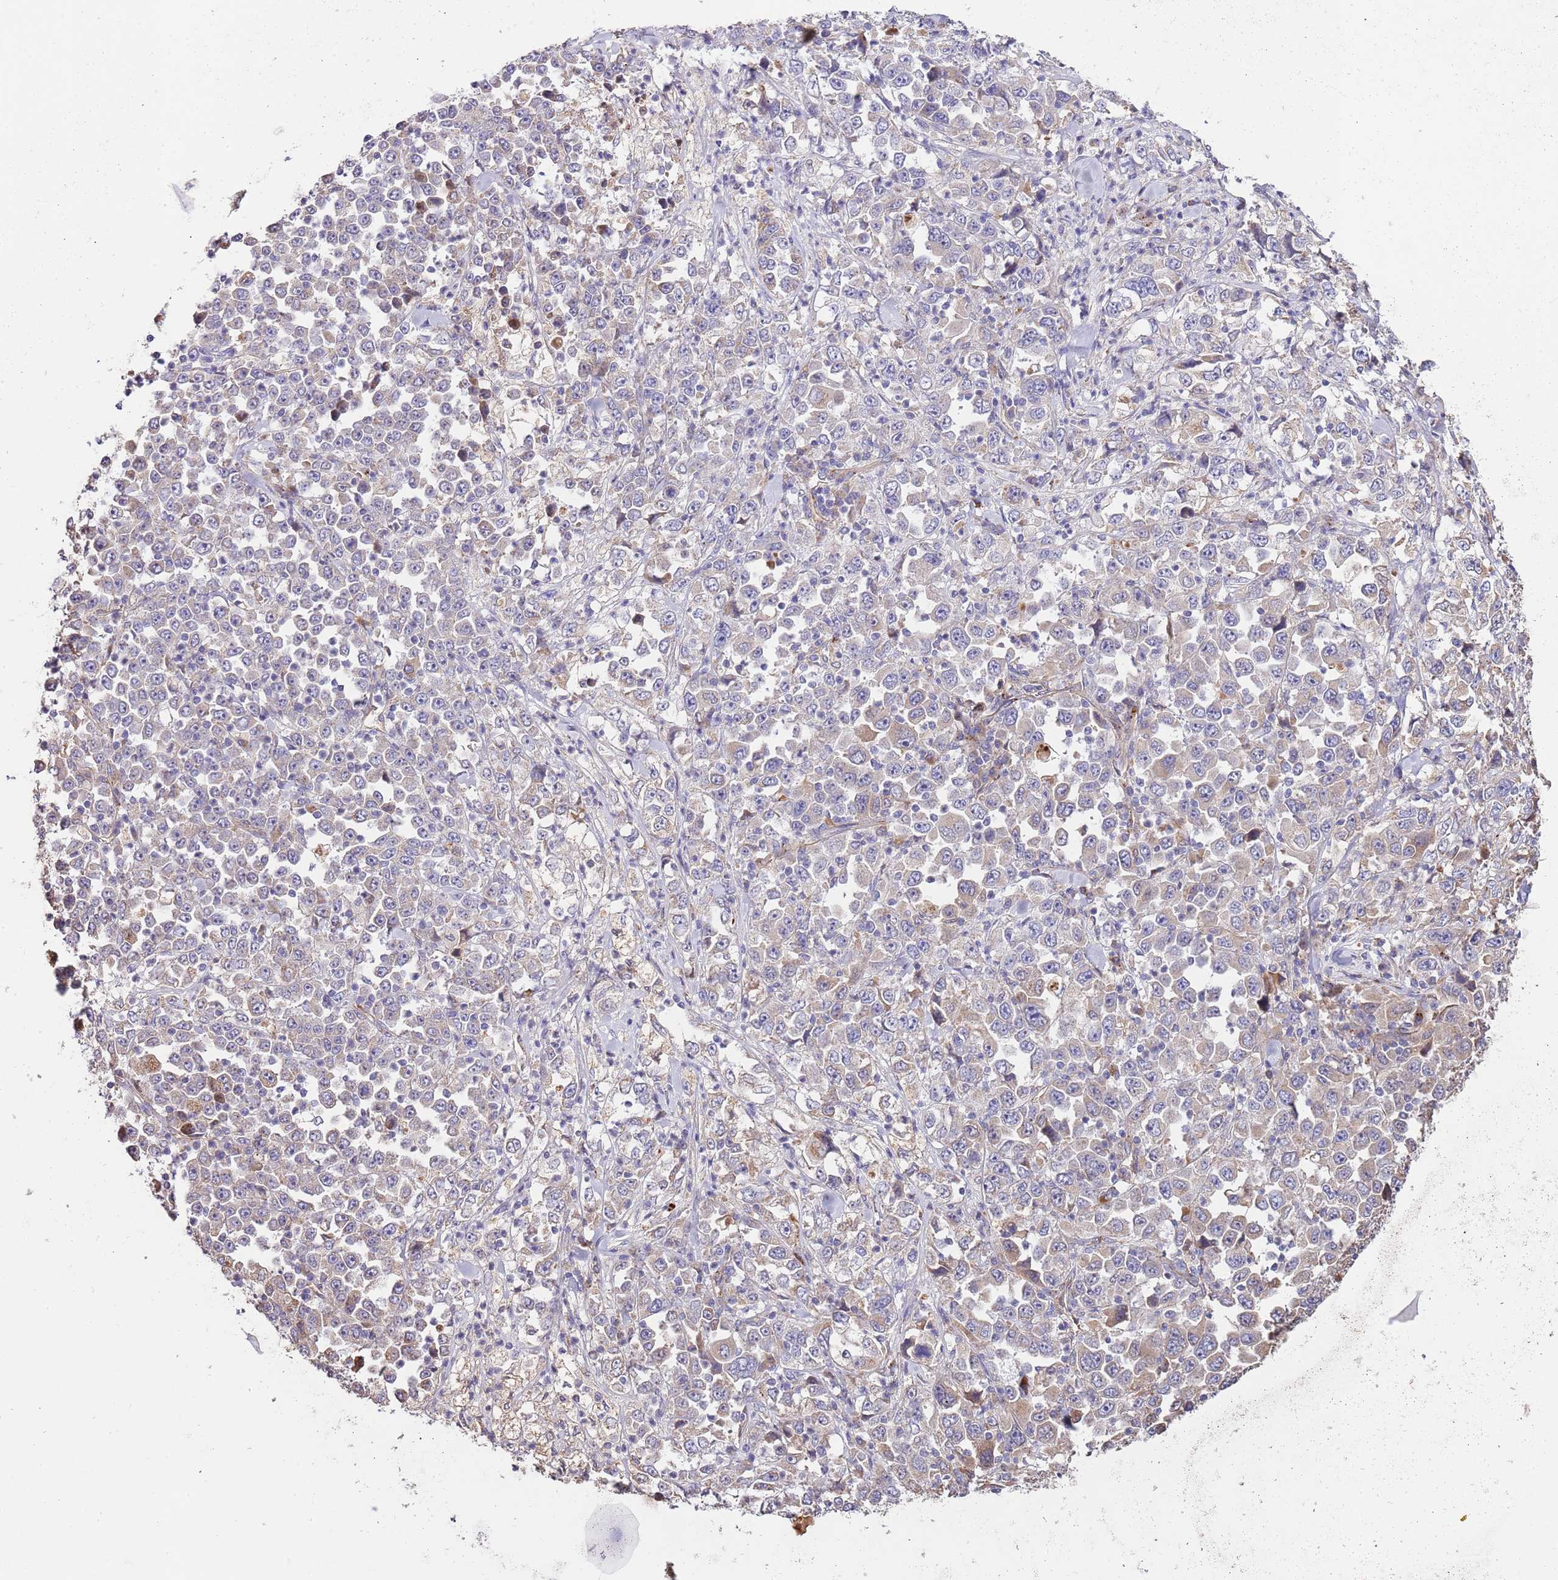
{"staining": {"intensity": "negative", "quantity": "none", "location": "none"}, "tissue": "stomach cancer", "cell_type": "Tumor cells", "image_type": "cancer", "snomed": [{"axis": "morphology", "description": "Normal tissue, NOS"}, {"axis": "morphology", "description": "Adenocarcinoma, NOS"}, {"axis": "topography", "description": "Stomach, upper"}, {"axis": "topography", "description": "Stomach"}], "caption": "Immunohistochemistry (IHC) image of neoplastic tissue: stomach adenocarcinoma stained with DAB (3,3'-diaminobenzidine) reveals no significant protein expression in tumor cells.", "gene": "DOCK6", "patient": {"sex": "male", "age": 59}}